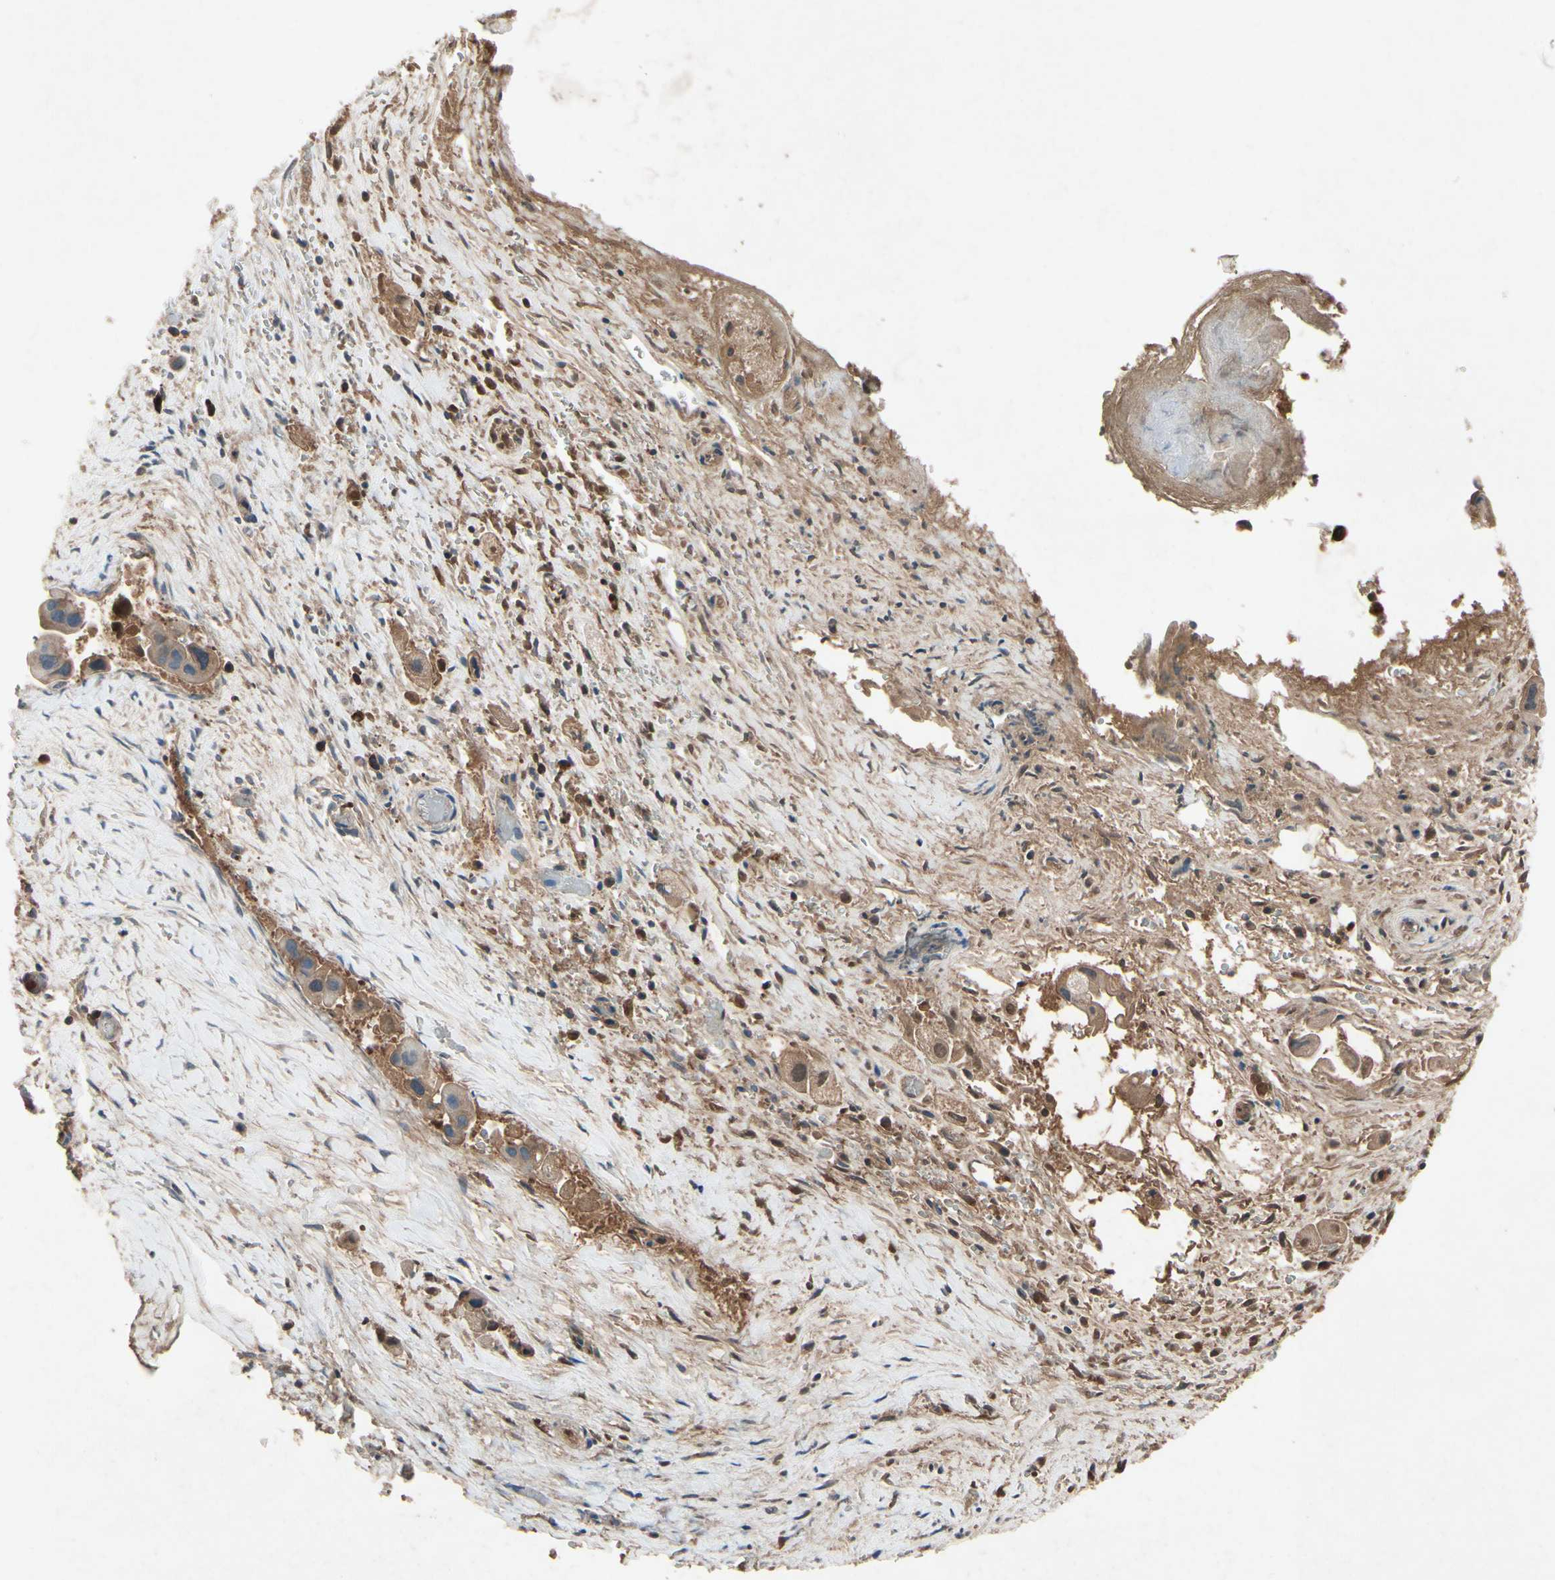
{"staining": {"intensity": "weak", "quantity": ">75%", "location": "cytoplasmic/membranous"}, "tissue": "liver cancer", "cell_type": "Tumor cells", "image_type": "cancer", "snomed": [{"axis": "morphology", "description": "Normal tissue, NOS"}, {"axis": "morphology", "description": "Cholangiocarcinoma"}, {"axis": "topography", "description": "Liver"}, {"axis": "topography", "description": "Peripheral nerve tissue"}], "caption": "Brown immunohistochemical staining in human liver cancer (cholangiocarcinoma) shows weak cytoplasmic/membranous expression in about >75% of tumor cells. The staining was performed using DAB (3,3'-diaminobenzidine) to visualize the protein expression in brown, while the nuclei were stained in blue with hematoxylin (Magnification: 20x).", "gene": "IL1RL1", "patient": {"sex": "male", "age": 50}}